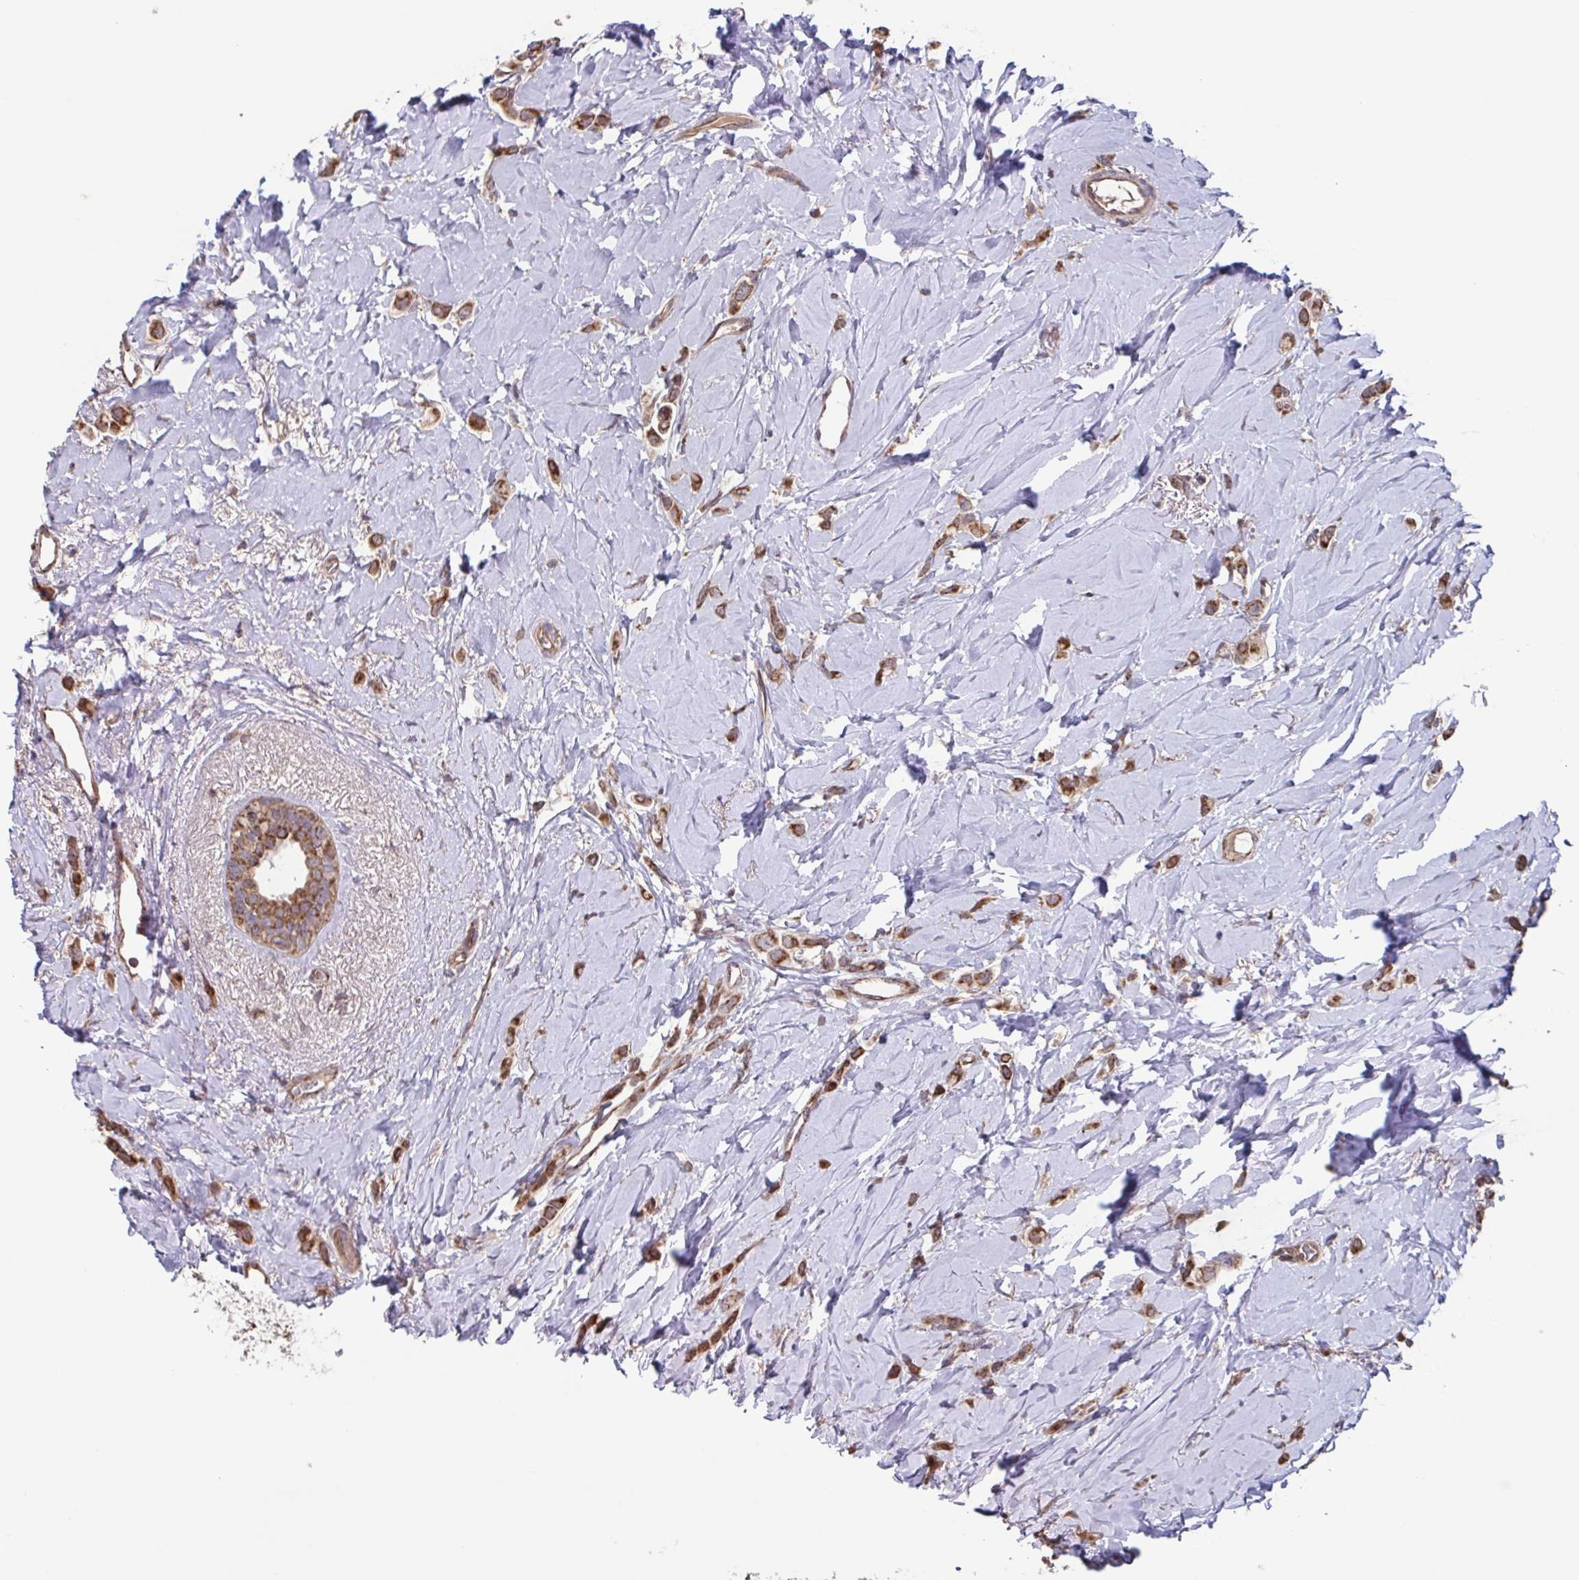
{"staining": {"intensity": "strong", "quantity": ">75%", "location": "cytoplasmic/membranous"}, "tissue": "breast cancer", "cell_type": "Tumor cells", "image_type": "cancer", "snomed": [{"axis": "morphology", "description": "Lobular carcinoma"}, {"axis": "topography", "description": "Breast"}], "caption": "IHC staining of breast cancer, which displays high levels of strong cytoplasmic/membranous staining in approximately >75% of tumor cells indicating strong cytoplasmic/membranous protein staining. The staining was performed using DAB (3,3'-diaminobenzidine) (brown) for protein detection and nuclei were counterstained in hematoxylin (blue).", "gene": "TTC19", "patient": {"sex": "female", "age": 66}}